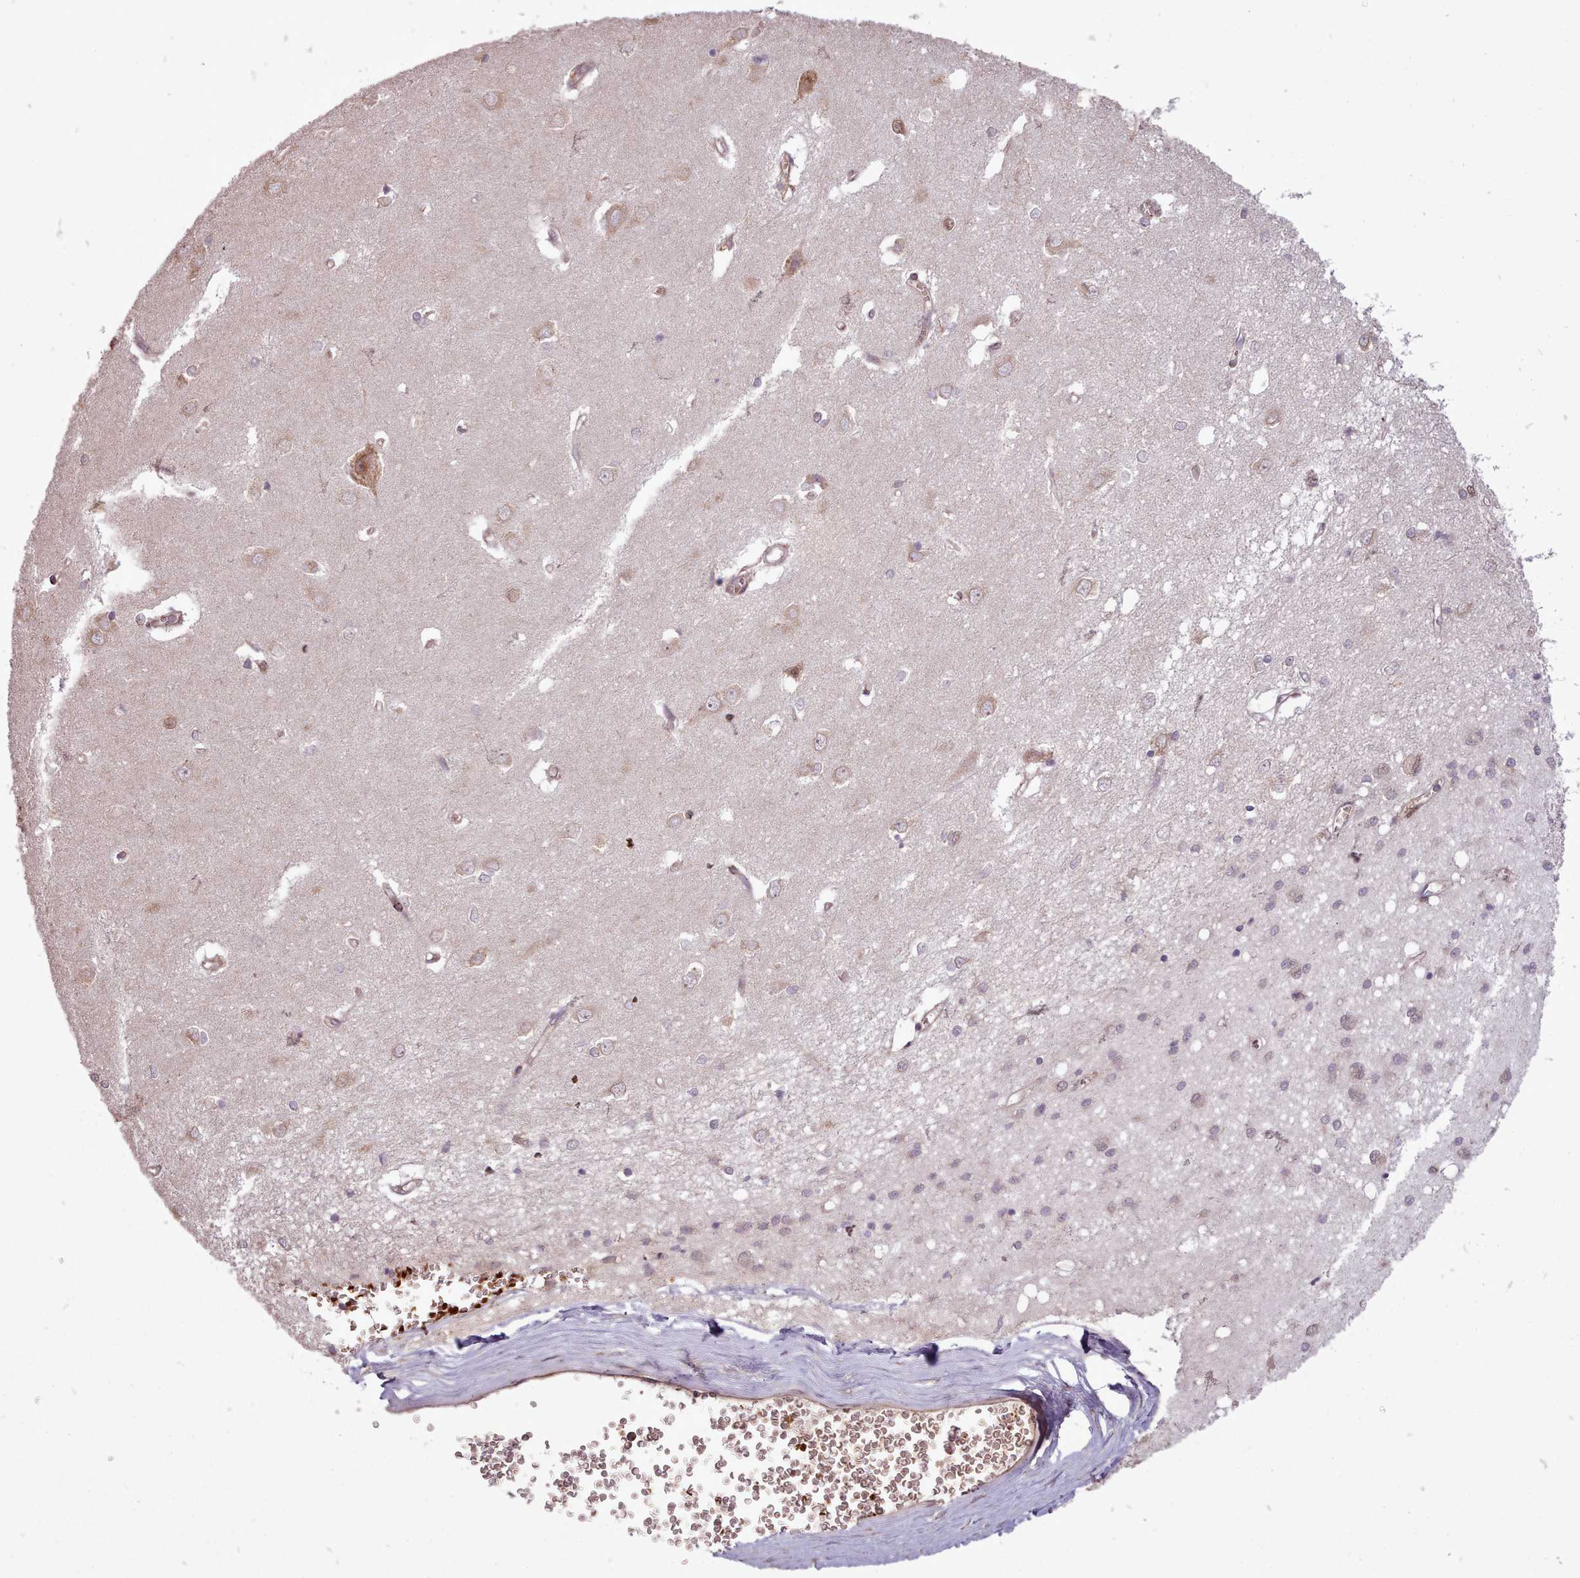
{"staining": {"intensity": "weak", "quantity": "<25%", "location": "cytoplasmic/membranous"}, "tissue": "caudate", "cell_type": "Glial cells", "image_type": "normal", "snomed": [{"axis": "morphology", "description": "Normal tissue, NOS"}, {"axis": "topography", "description": "Lateral ventricle wall"}], "caption": "DAB (3,3'-diaminobenzidine) immunohistochemical staining of benign human caudate displays no significant positivity in glial cells. The staining is performed using DAB (3,3'-diaminobenzidine) brown chromogen with nuclei counter-stained in using hematoxylin.", "gene": "CABP1", "patient": {"sex": "male", "age": 37}}